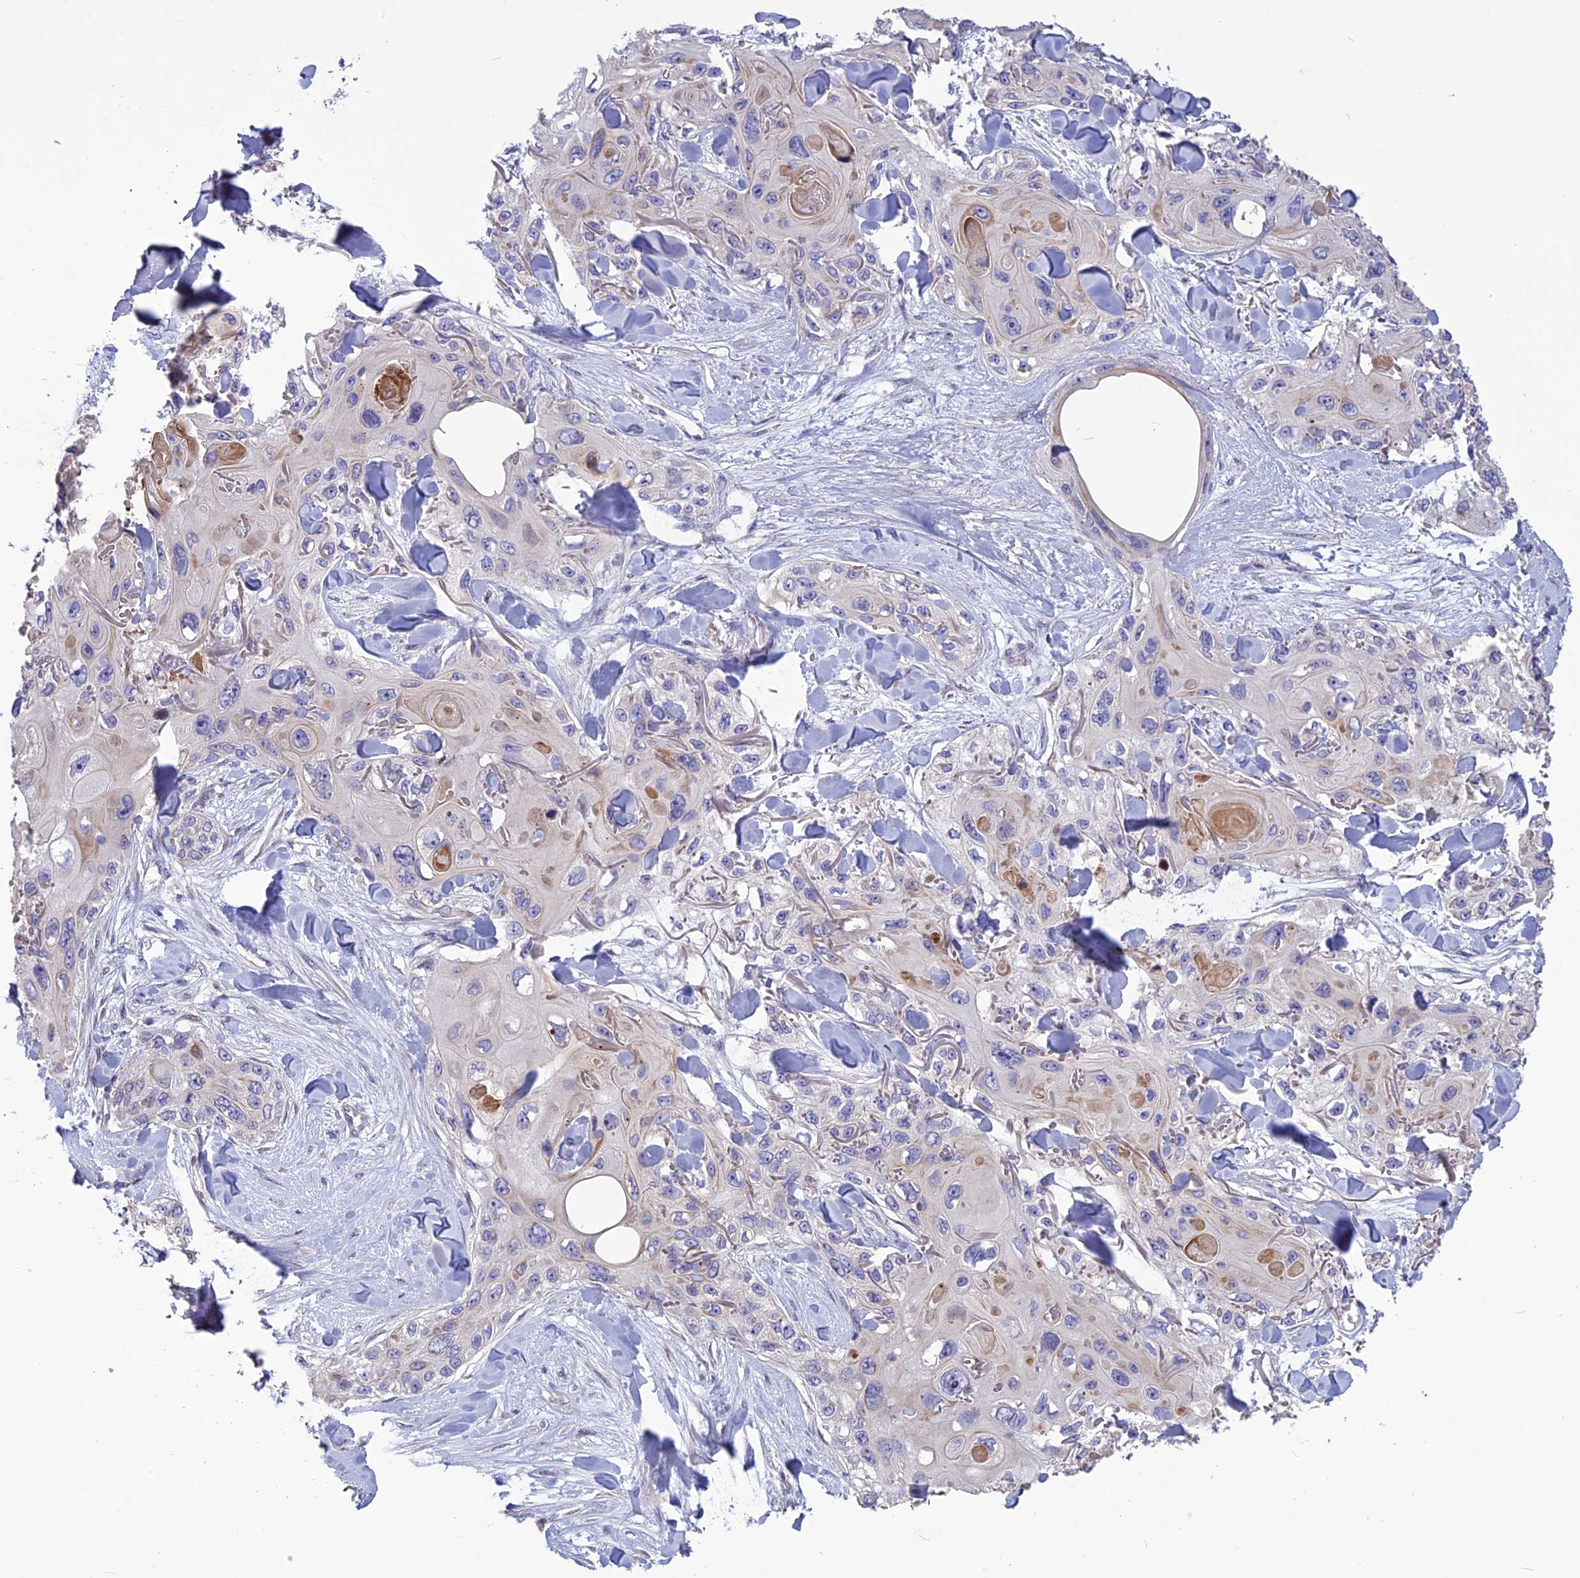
{"staining": {"intensity": "negative", "quantity": "none", "location": "none"}, "tissue": "skin cancer", "cell_type": "Tumor cells", "image_type": "cancer", "snomed": [{"axis": "morphology", "description": "Normal tissue, NOS"}, {"axis": "morphology", "description": "Squamous cell carcinoma, NOS"}, {"axis": "topography", "description": "Skin"}], "caption": "Protein analysis of squamous cell carcinoma (skin) demonstrates no significant positivity in tumor cells.", "gene": "SPG21", "patient": {"sex": "male", "age": 72}}